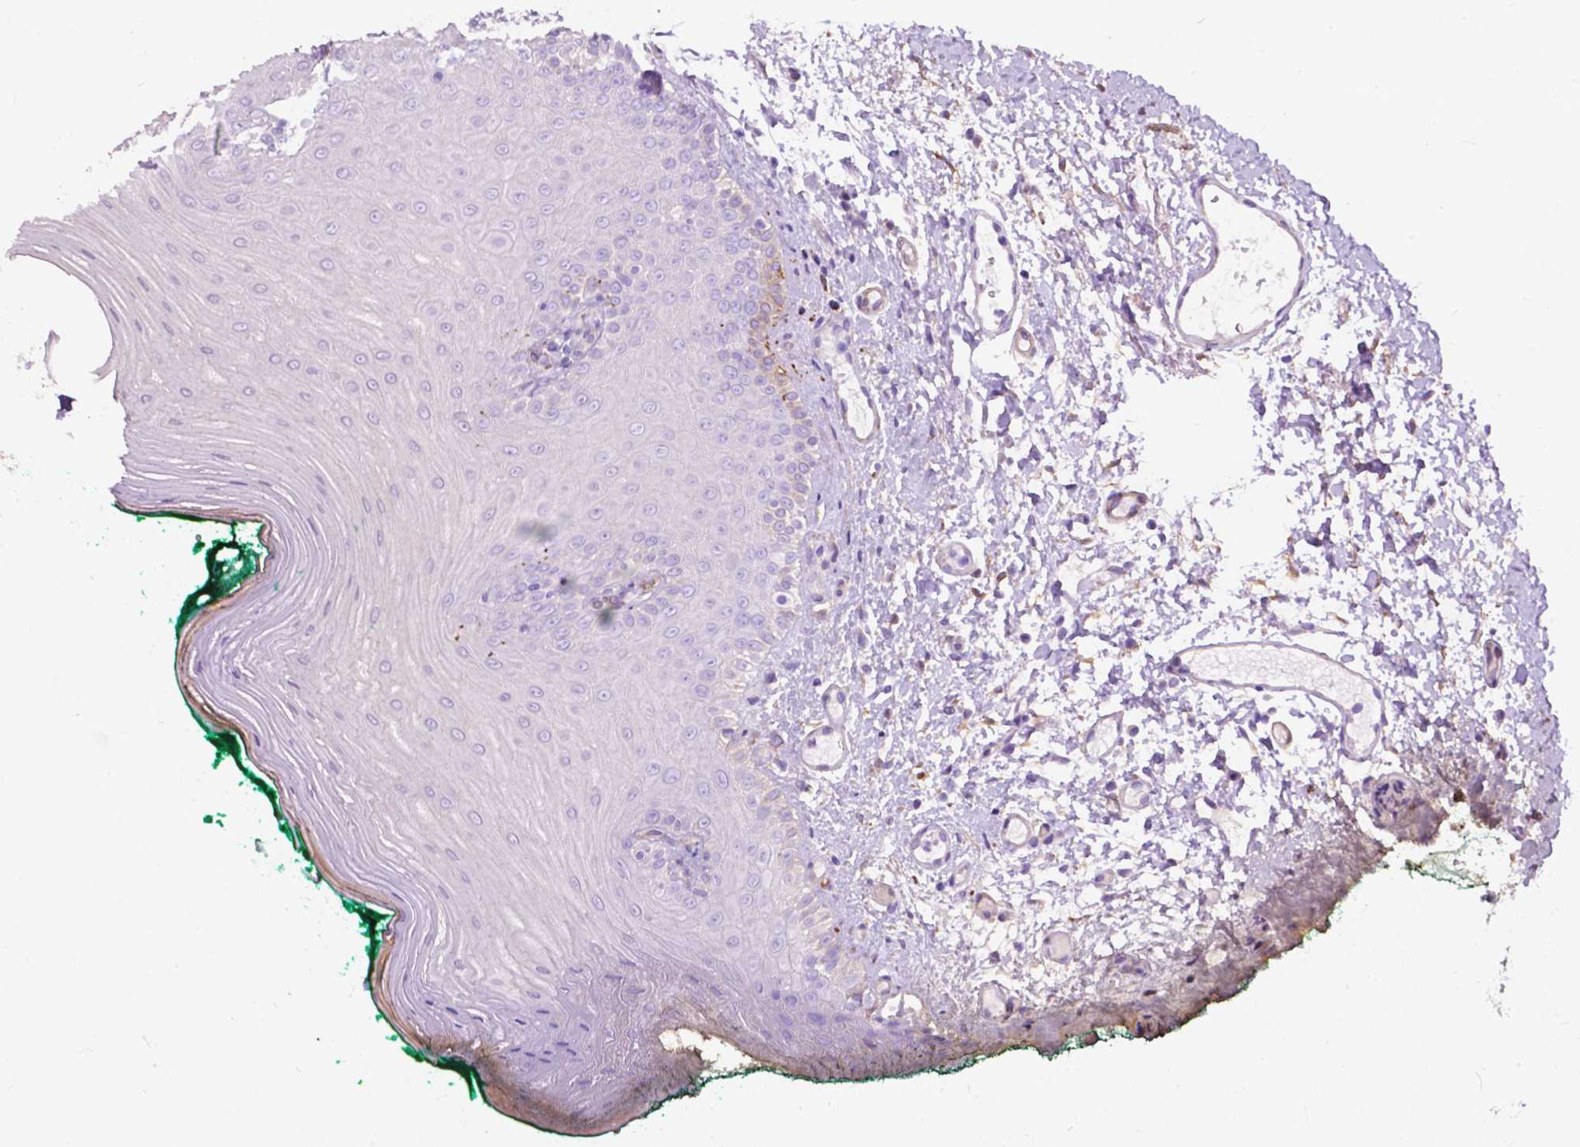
{"staining": {"intensity": "negative", "quantity": "none", "location": "none"}, "tissue": "oral mucosa", "cell_type": "Squamous epithelial cells", "image_type": "normal", "snomed": [{"axis": "morphology", "description": "Normal tissue, NOS"}, {"axis": "topography", "description": "Oral tissue"}], "caption": "The IHC micrograph has no significant expression in squamous epithelial cells of oral mucosa.", "gene": "PCDHA12", "patient": {"sex": "female", "age": 83}}